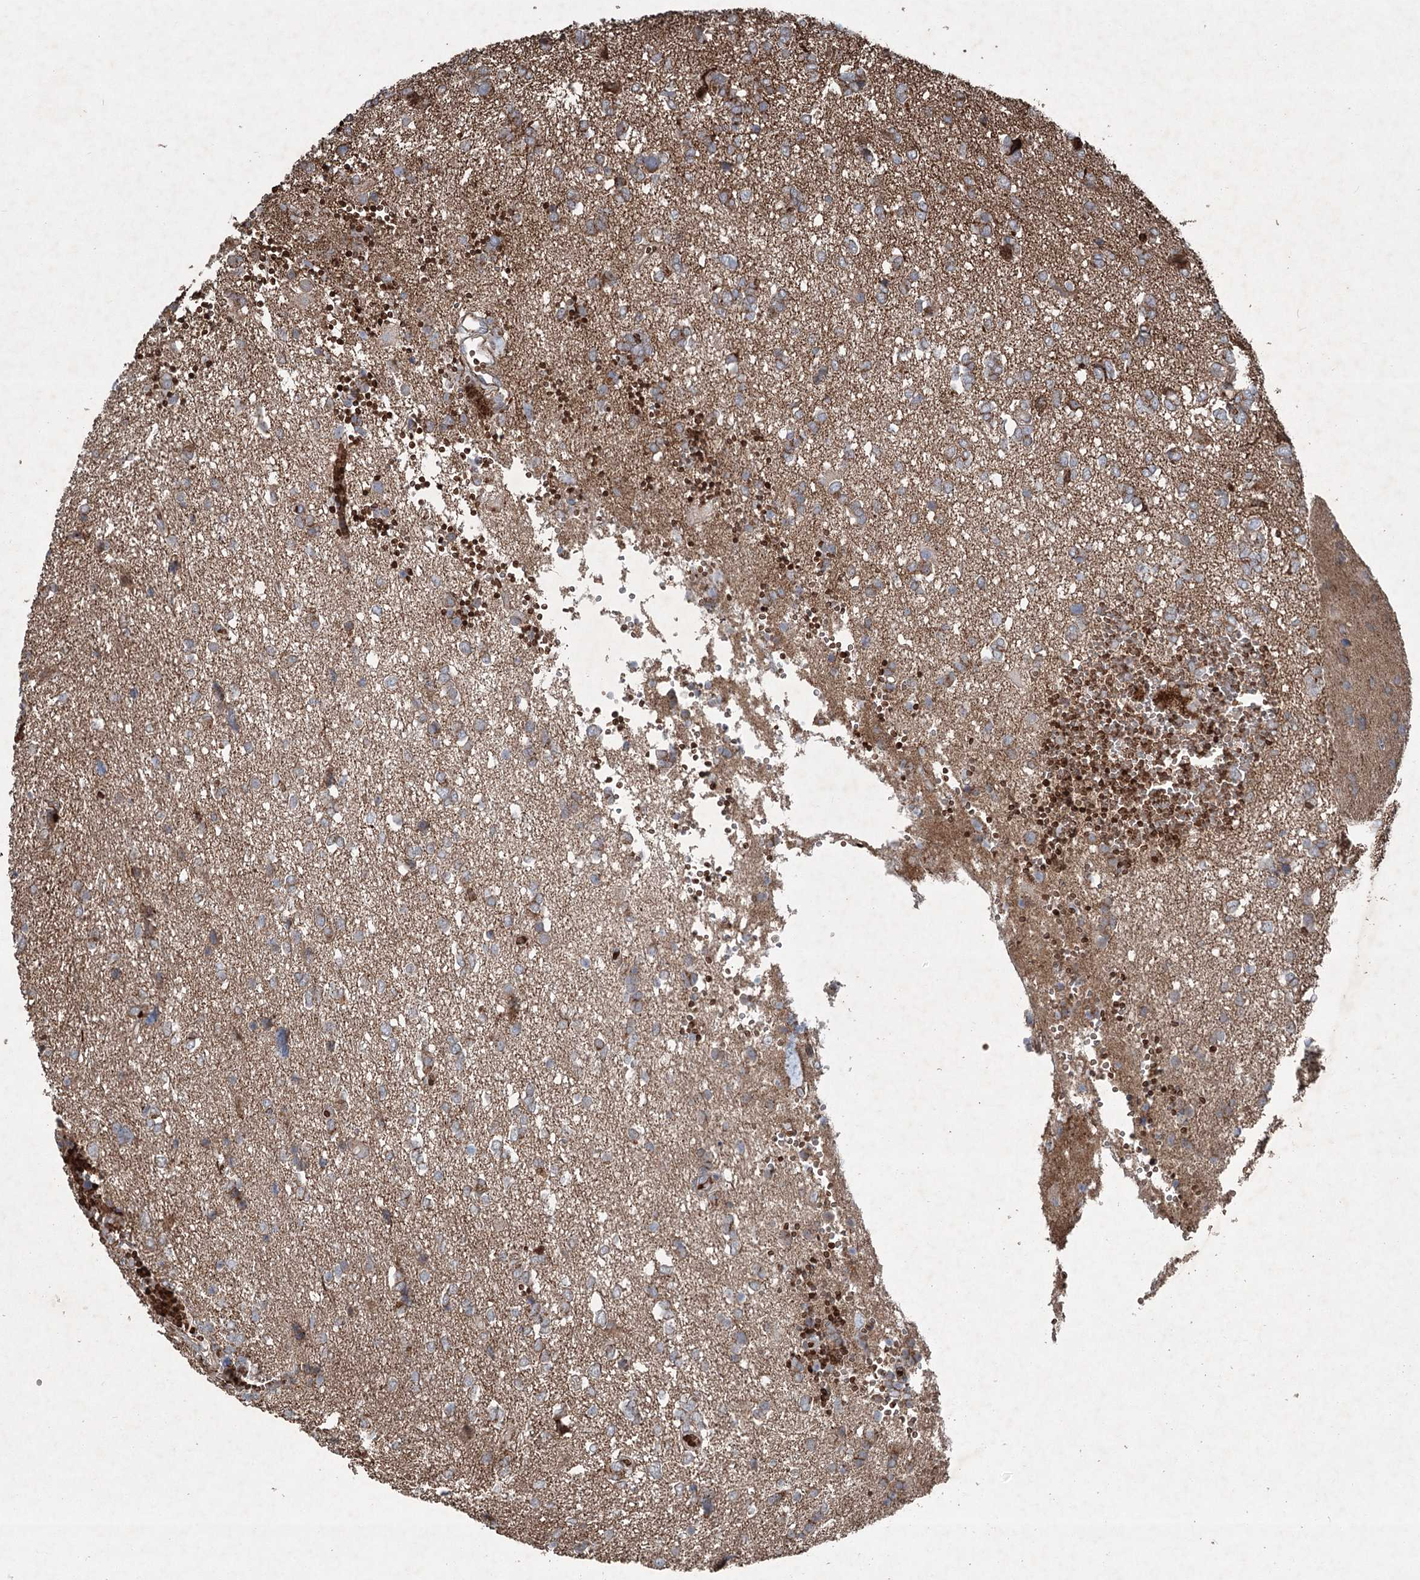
{"staining": {"intensity": "moderate", "quantity": ">75%", "location": "cytoplasmic/membranous"}, "tissue": "glioma", "cell_type": "Tumor cells", "image_type": "cancer", "snomed": [{"axis": "morphology", "description": "Glioma, malignant, High grade"}, {"axis": "topography", "description": "Brain"}], "caption": "This is an image of immunohistochemistry staining of malignant glioma (high-grade), which shows moderate expression in the cytoplasmic/membranous of tumor cells.", "gene": "SERINC5", "patient": {"sex": "female", "age": 59}}